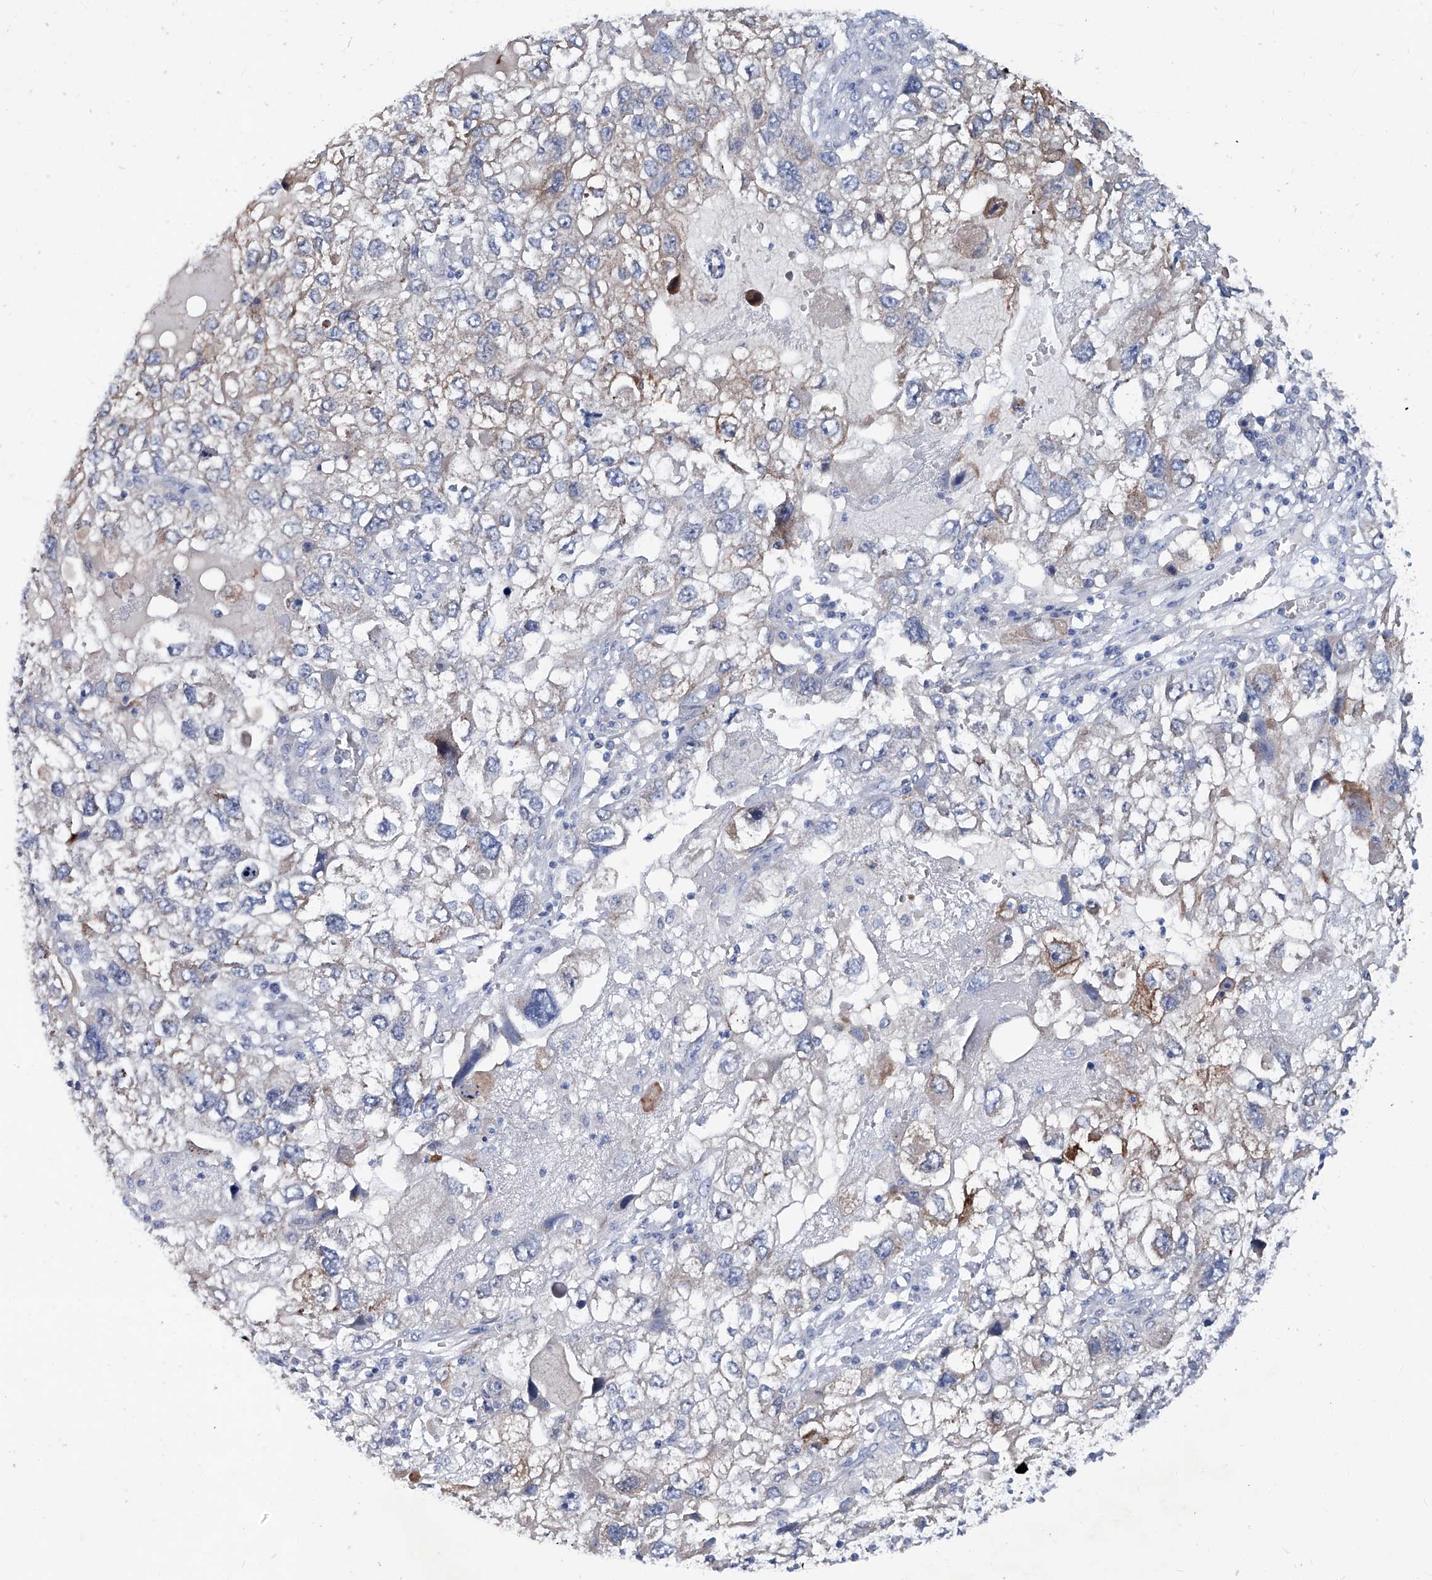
{"staining": {"intensity": "weak", "quantity": "<25%", "location": "cytoplasmic/membranous"}, "tissue": "endometrial cancer", "cell_type": "Tumor cells", "image_type": "cancer", "snomed": [{"axis": "morphology", "description": "Adenocarcinoma, NOS"}, {"axis": "topography", "description": "Endometrium"}], "caption": "DAB (3,3'-diaminobenzidine) immunohistochemical staining of adenocarcinoma (endometrial) exhibits no significant expression in tumor cells.", "gene": "KLHL17", "patient": {"sex": "female", "age": 49}}